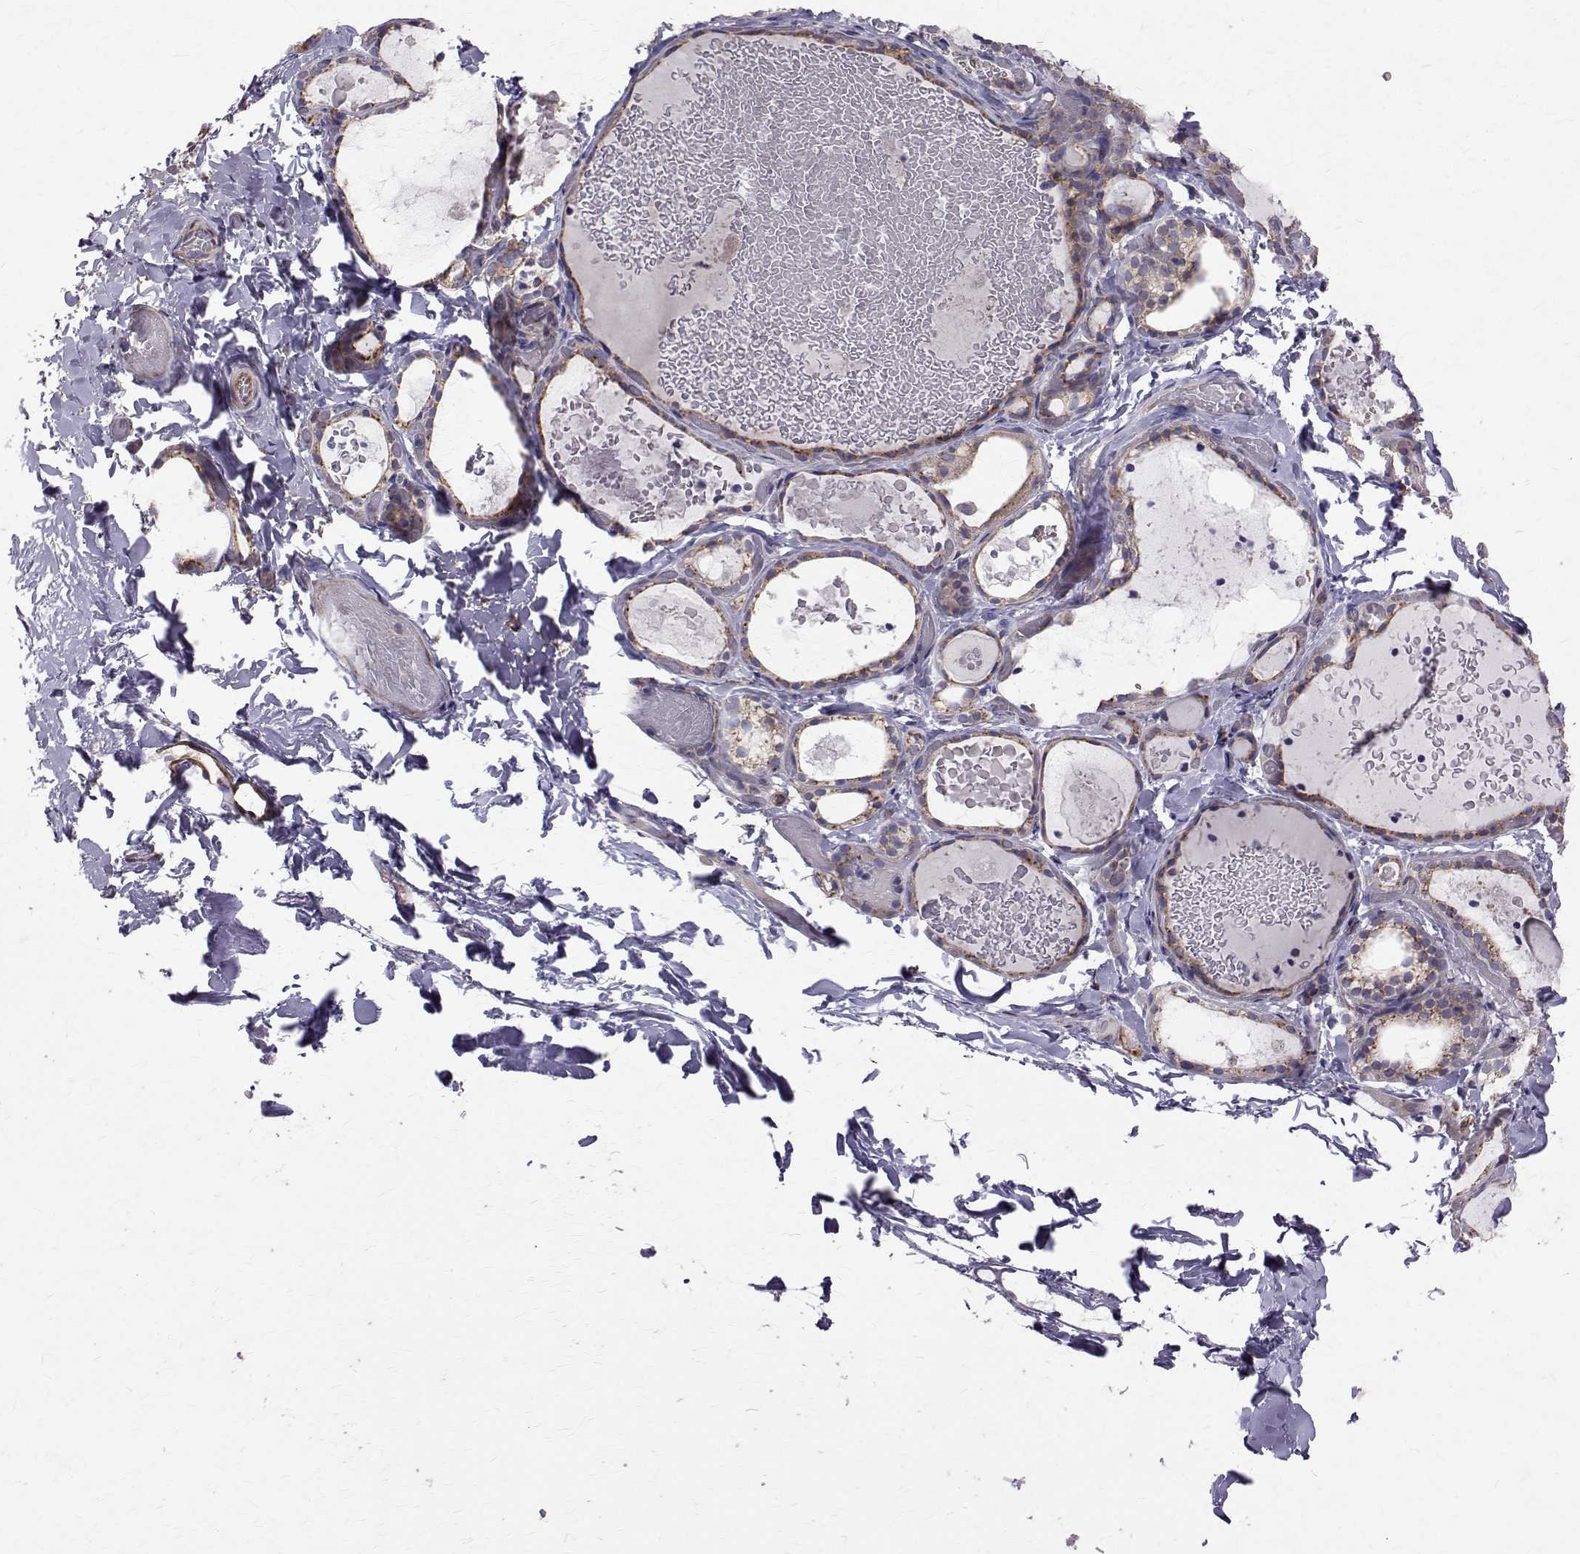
{"staining": {"intensity": "weak", "quantity": ">75%", "location": "cytoplasmic/membranous"}, "tissue": "thyroid gland", "cell_type": "Glandular cells", "image_type": "normal", "snomed": [{"axis": "morphology", "description": "Normal tissue, NOS"}, {"axis": "topography", "description": "Thyroid gland"}], "caption": "Glandular cells exhibit low levels of weak cytoplasmic/membranous expression in about >75% of cells in benign thyroid gland.", "gene": "ARFGAP1", "patient": {"sex": "female", "age": 56}}